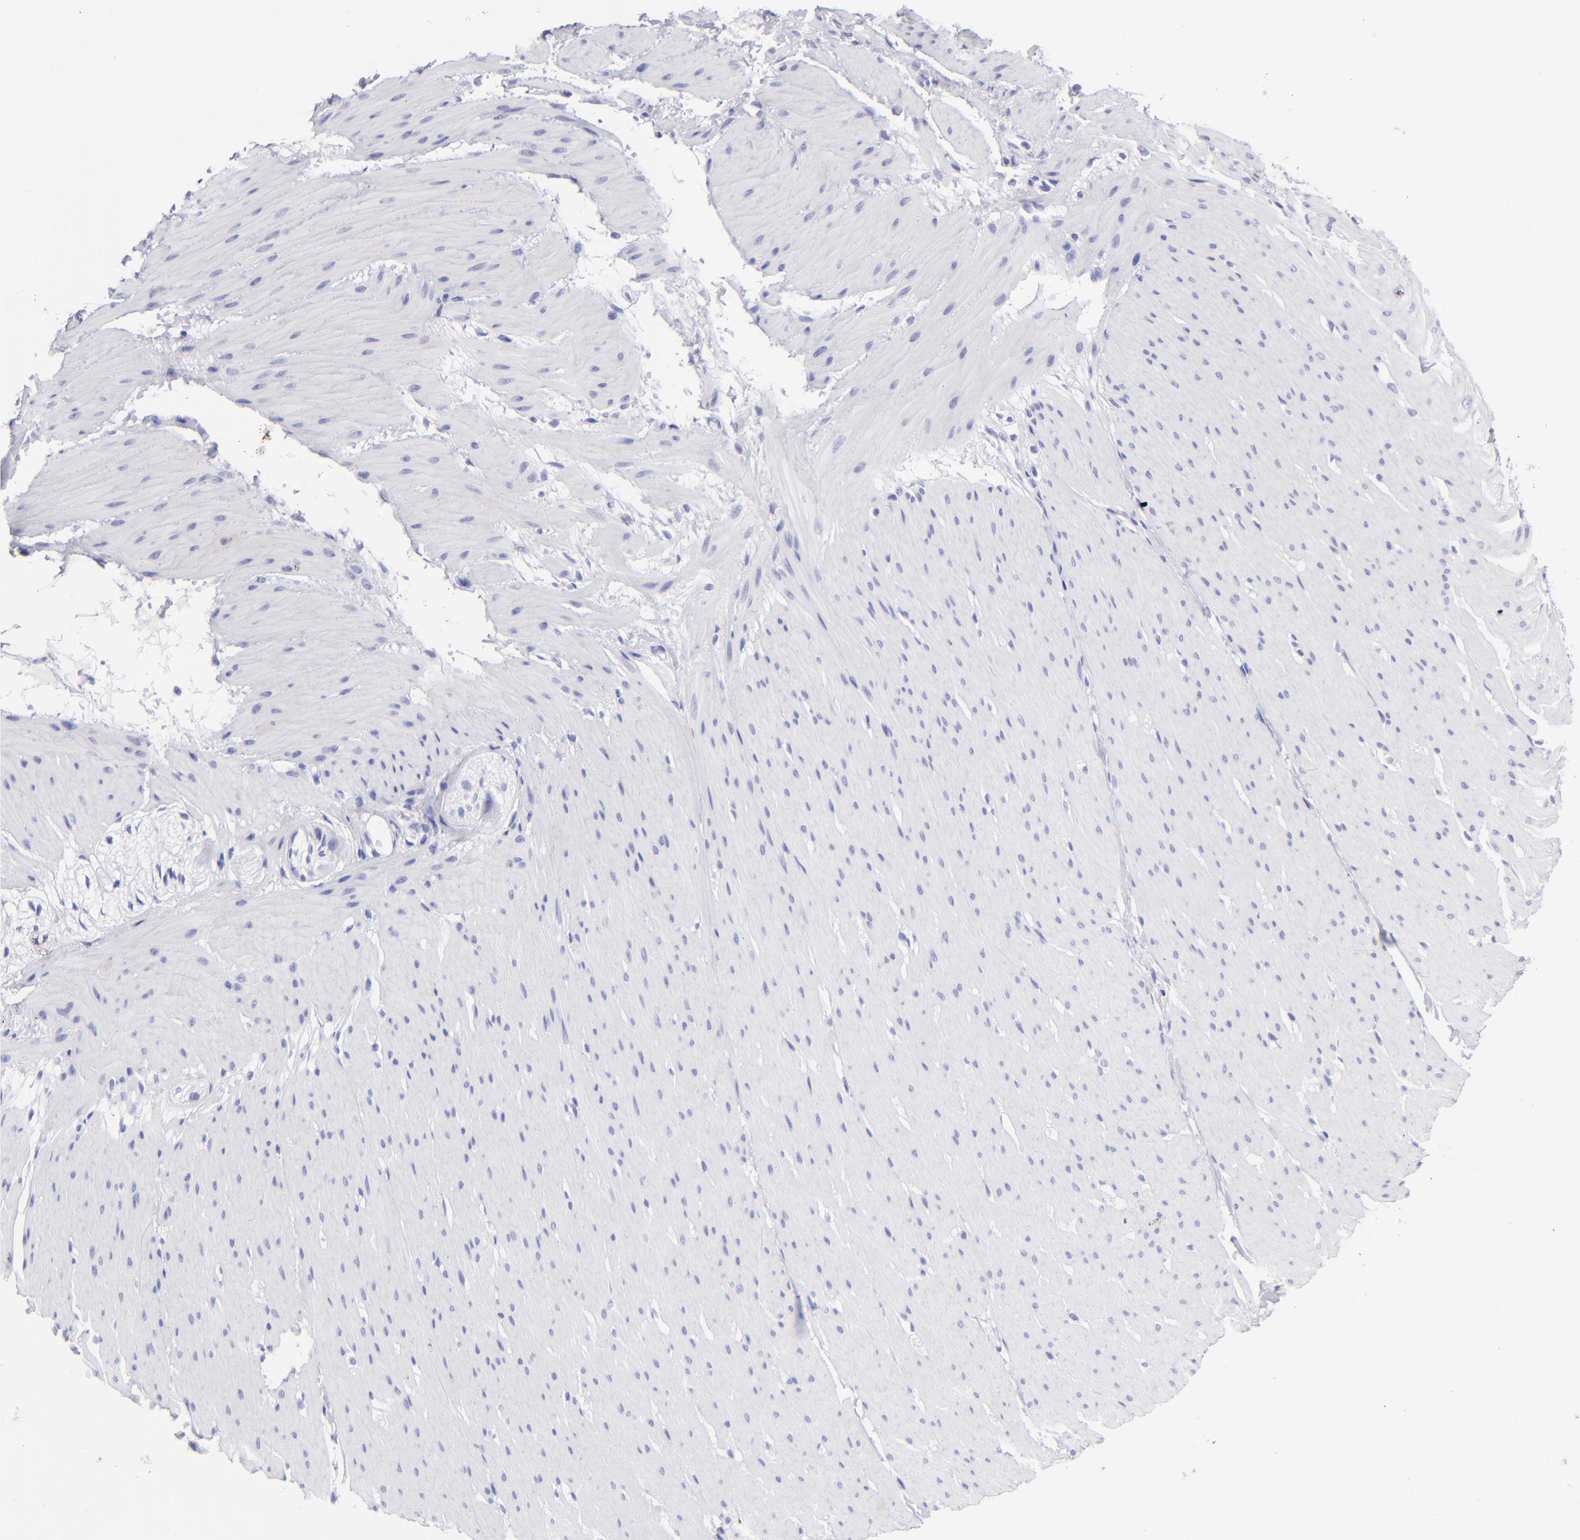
{"staining": {"intensity": "negative", "quantity": "none", "location": "none"}, "tissue": "smooth muscle", "cell_type": "Smooth muscle cells", "image_type": "normal", "snomed": [{"axis": "morphology", "description": "Normal tissue, NOS"}, {"axis": "topography", "description": "Smooth muscle"}, {"axis": "topography", "description": "Colon"}], "caption": "High magnification brightfield microscopy of normal smooth muscle stained with DAB (3,3'-diaminobenzidine) (brown) and counterstained with hematoxylin (blue): smooth muscle cells show no significant staining. Brightfield microscopy of IHC stained with DAB (3,3'-diaminobenzidine) (brown) and hematoxylin (blue), captured at high magnification.", "gene": "SLC1A3", "patient": {"sex": "male", "age": 67}}